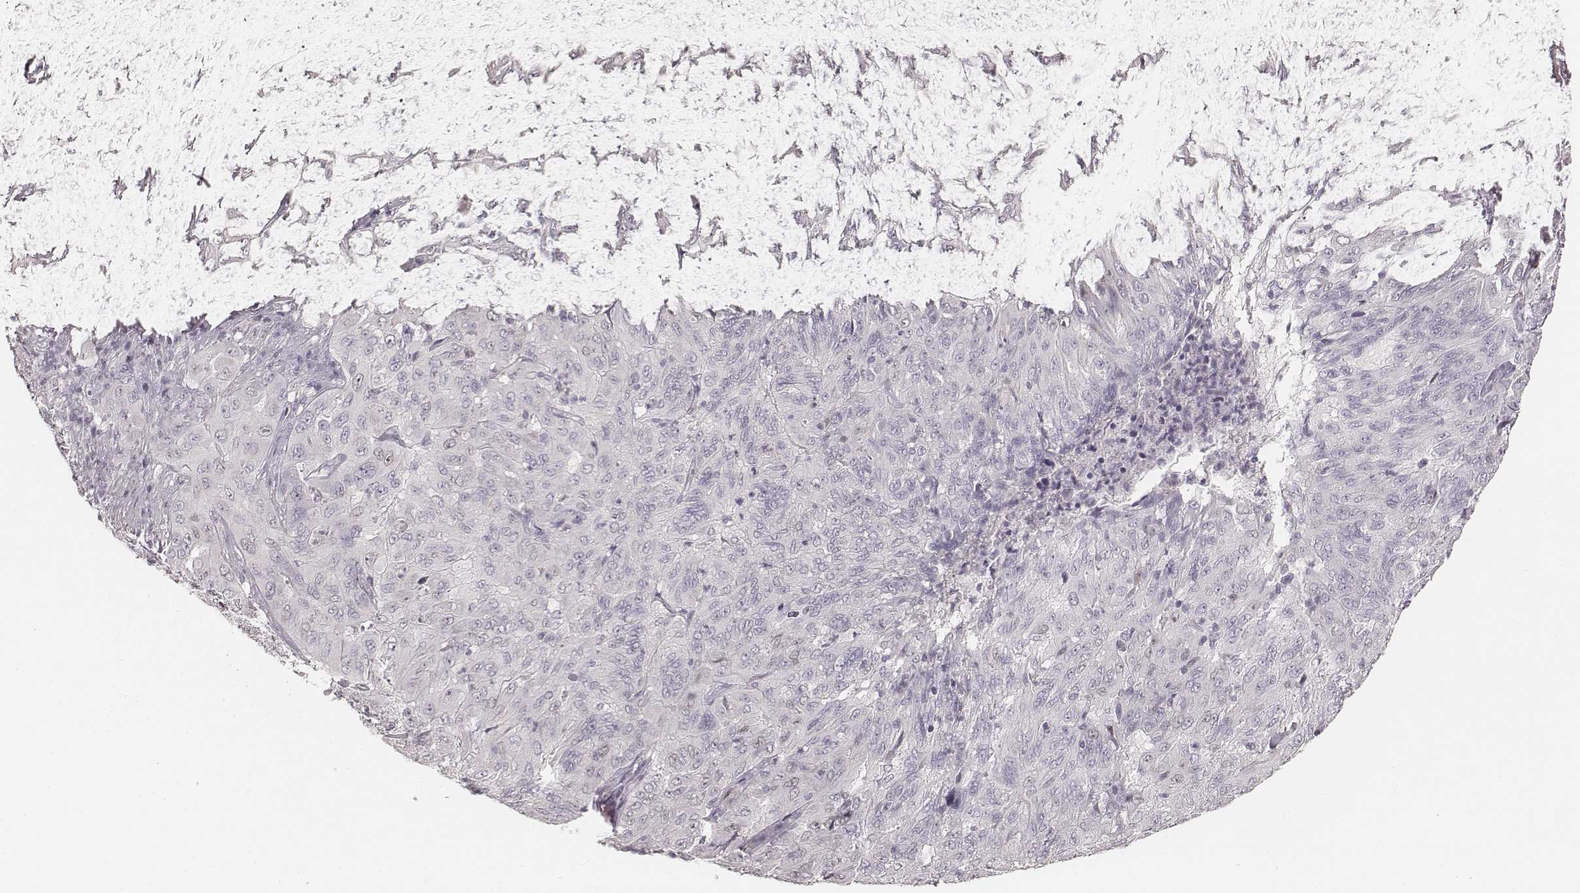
{"staining": {"intensity": "negative", "quantity": "none", "location": "none"}, "tissue": "pancreatic cancer", "cell_type": "Tumor cells", "image_type": "cancer", "snomed": [{"axis": "morphology", "description": "Adenocarcinoma, NOS"}, {"axis": "topography", "description": "Pancreas"}], "caption": "An image of pancreatic cancer (adenocarcinoma) stained for a protein exhibits no brown staining in tumor cells.", "gene": "TEX37", "patient": {"sex": "male", "age": 63}}